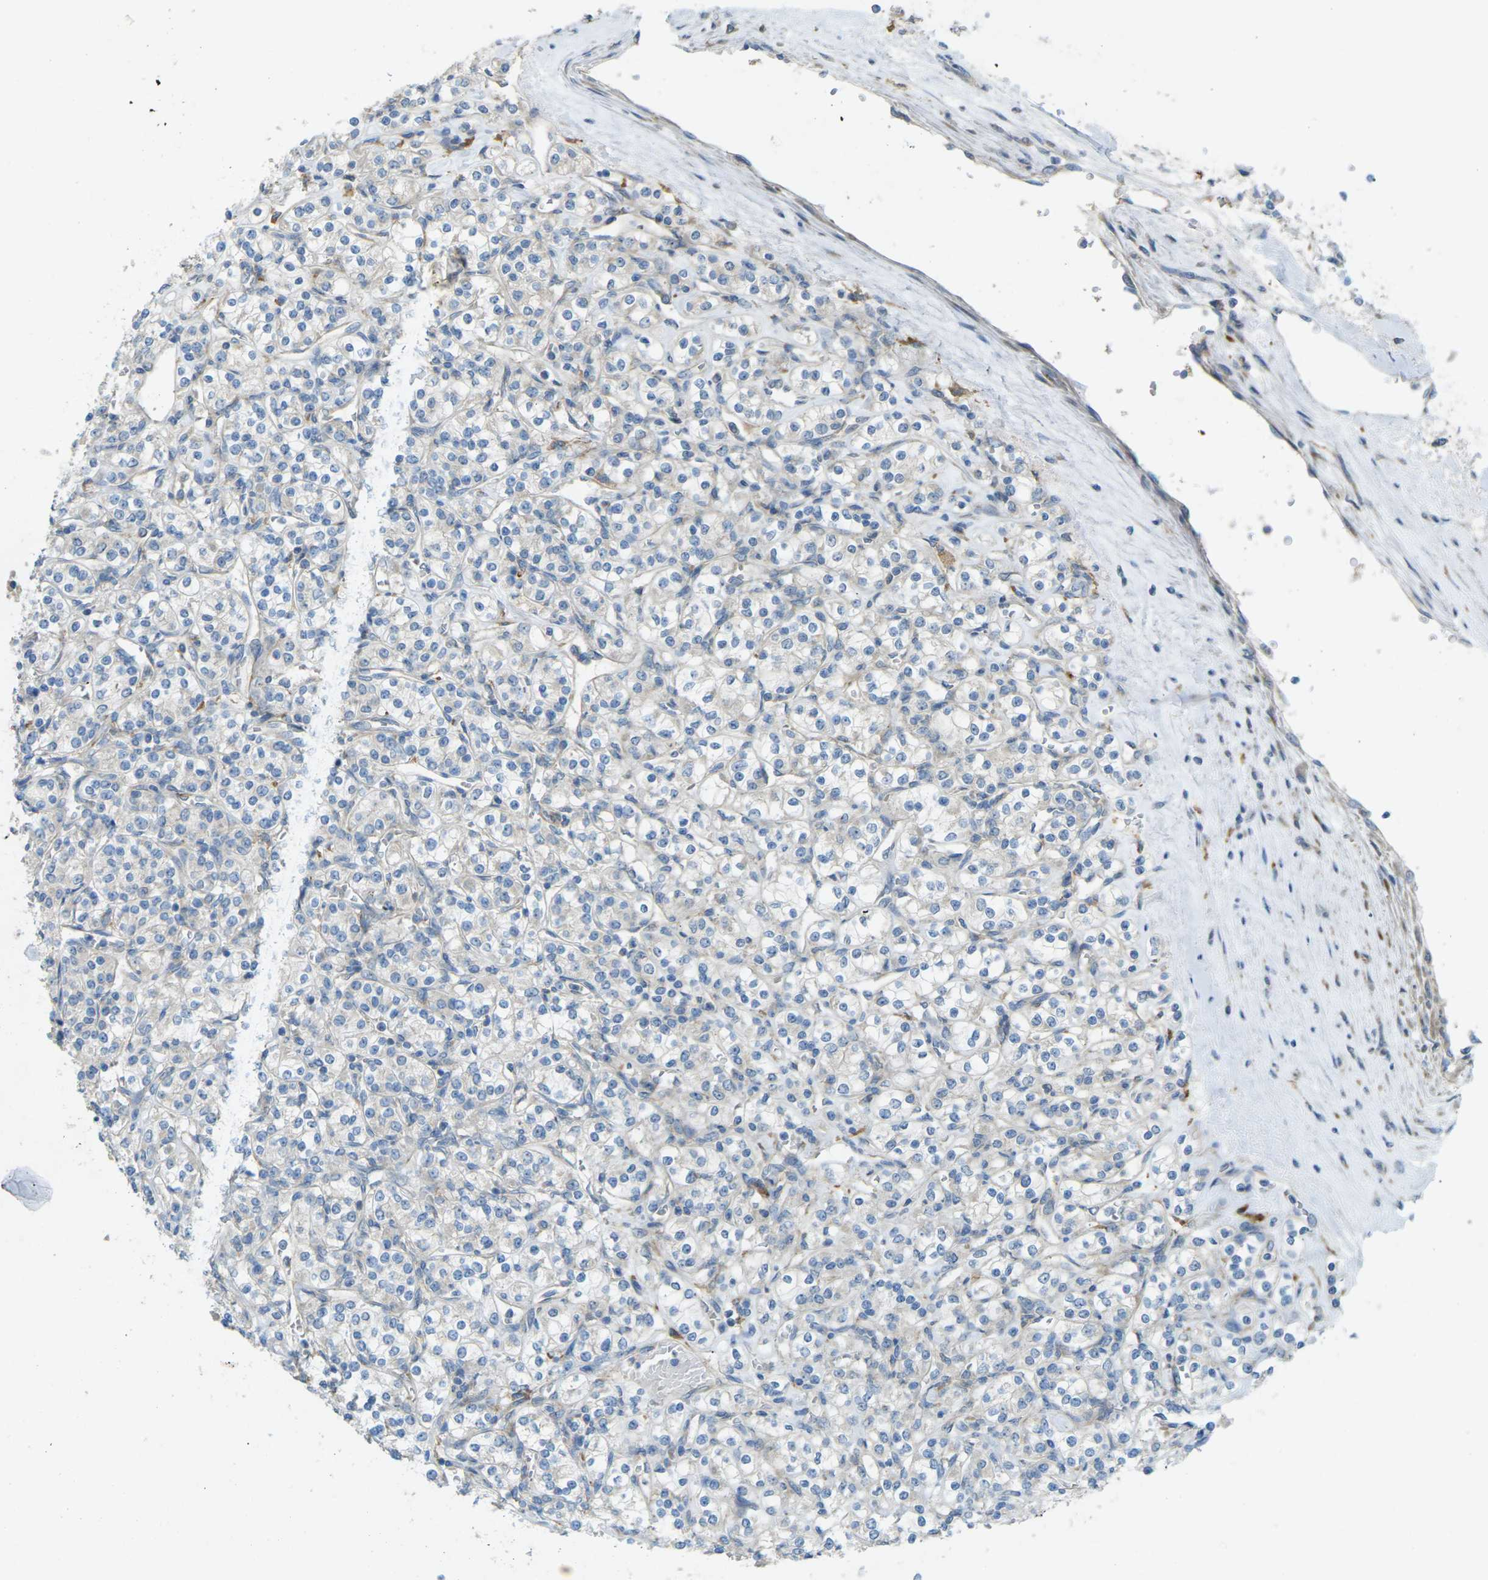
{"staining": {"intensity": "negative", "quantity": "none", "location": "none"}, "tissue": "renal cancer", "cell_type": "Tumor cells", "image_type": "cancer", "snomed": [{"axis": "morphology", "description": "Adenocarcinoma, NOS"}, {"axis": "topography", "description": "Kidney"}], "caption": "This histopathology image is of renal adenocarcinoma stained with immunohistochemistry (IHC) to label a protein in brown with the nuclei are counter-stained blue. There is no positivity in tumor cells.", "gene": "MYLK4", "patient": {"sex": "male", "age": 77}}